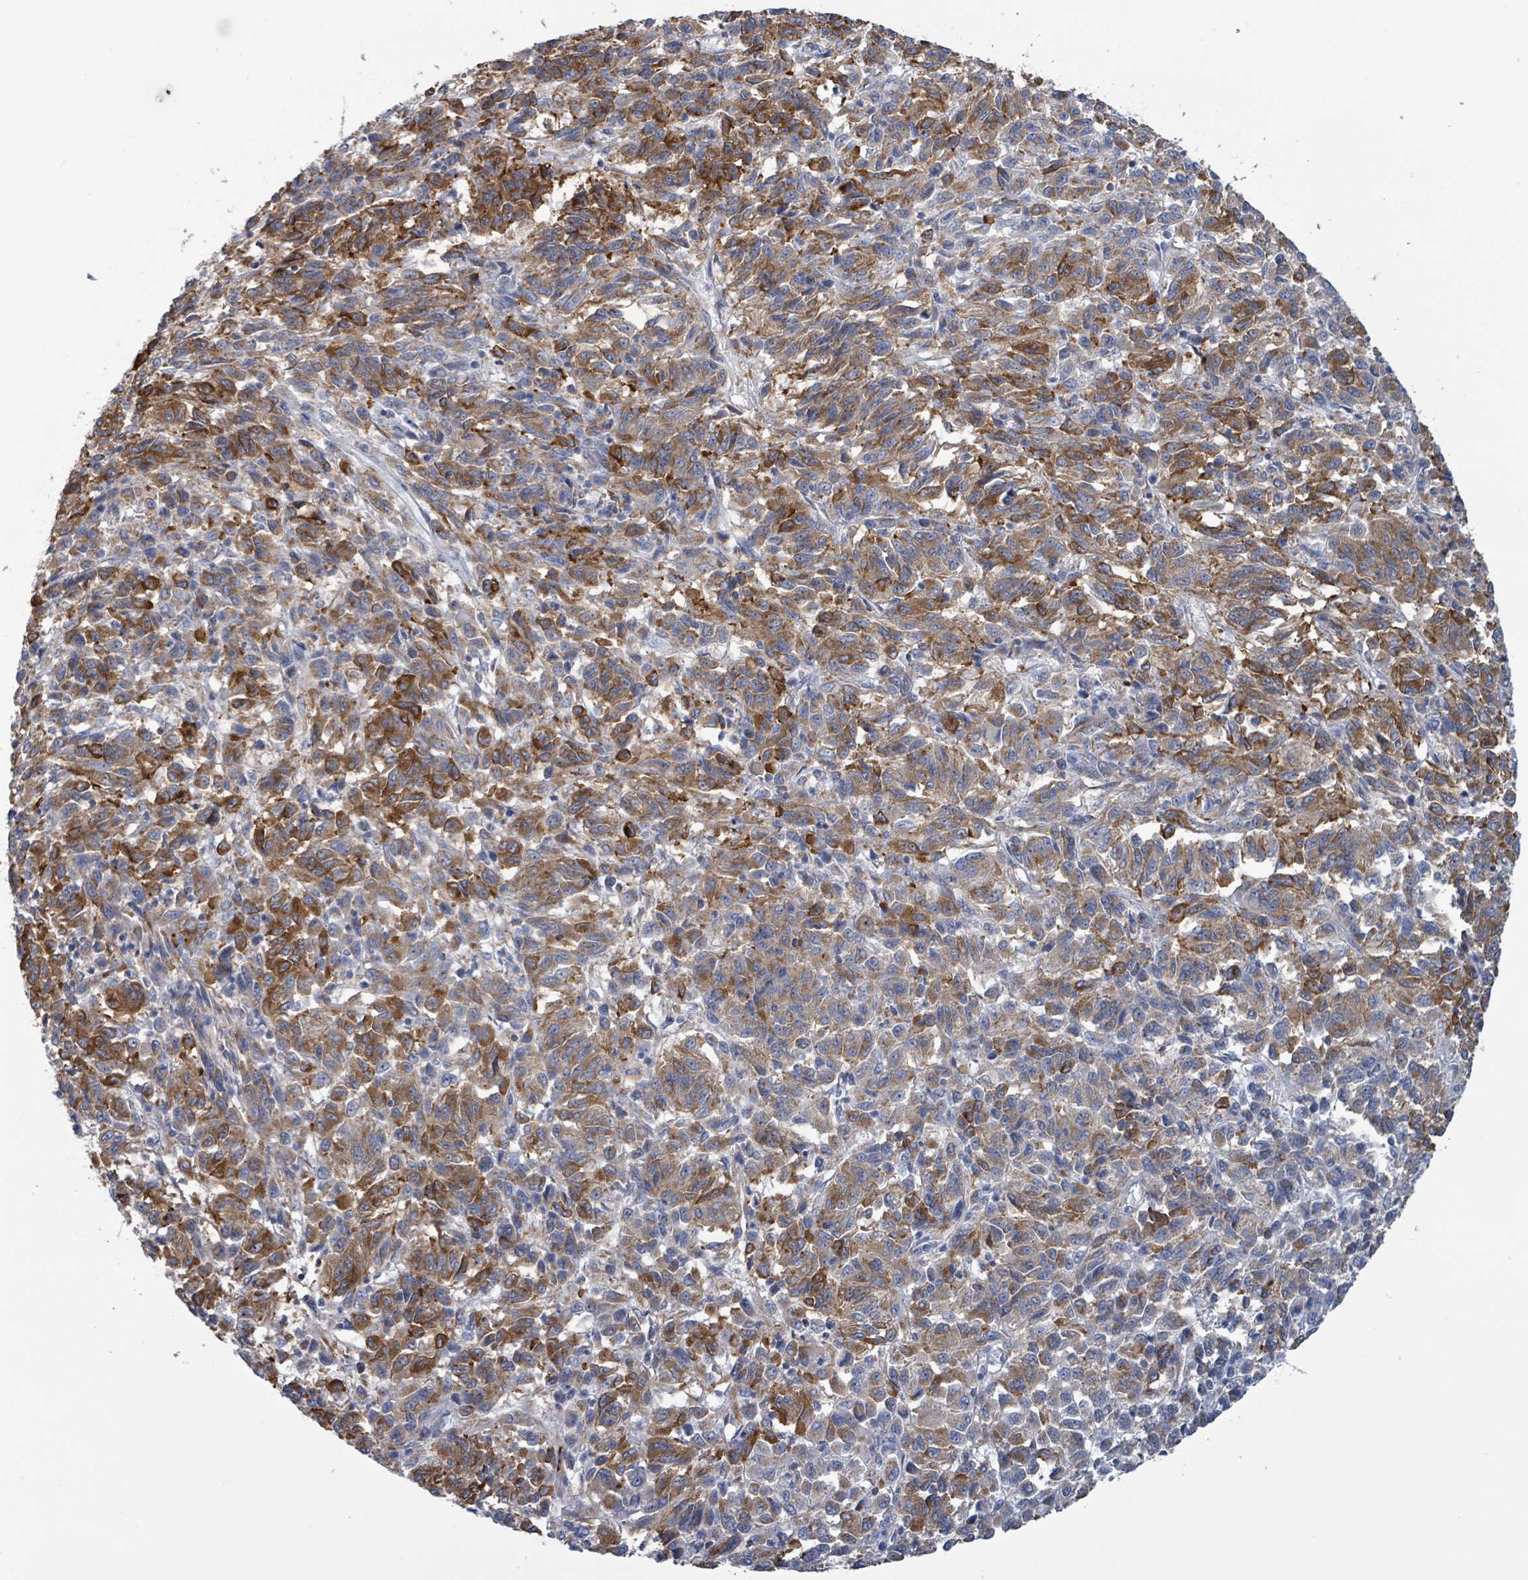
{"staining": {"intensity": "moderate", "quantity": "25%-75%", "location": "cytoplasmic/membranous"}, "tissue": "melanoma", "cell_type": "Tumor cells", "image_type": "cancer", "snomed": [{"axis": "morphology", "description": "Malignant melanoma, Metastatic site"}, {"axis": "topography", "description": "Lung"}], "caption": "Immunohistochemical staining of human melanoma exhibits medium levels of moderate cytoplasmic/membranous protein positivity in approximately 25%-75% of tumor cells. Using DAB (3,3'-diaminobenzidine) (brown) and hematoxylin (blue) stains, captured at high magnification using brightfield microscopy.", "gene": "AKR1C4", "patient": {"sex": "male", "age": 64}}